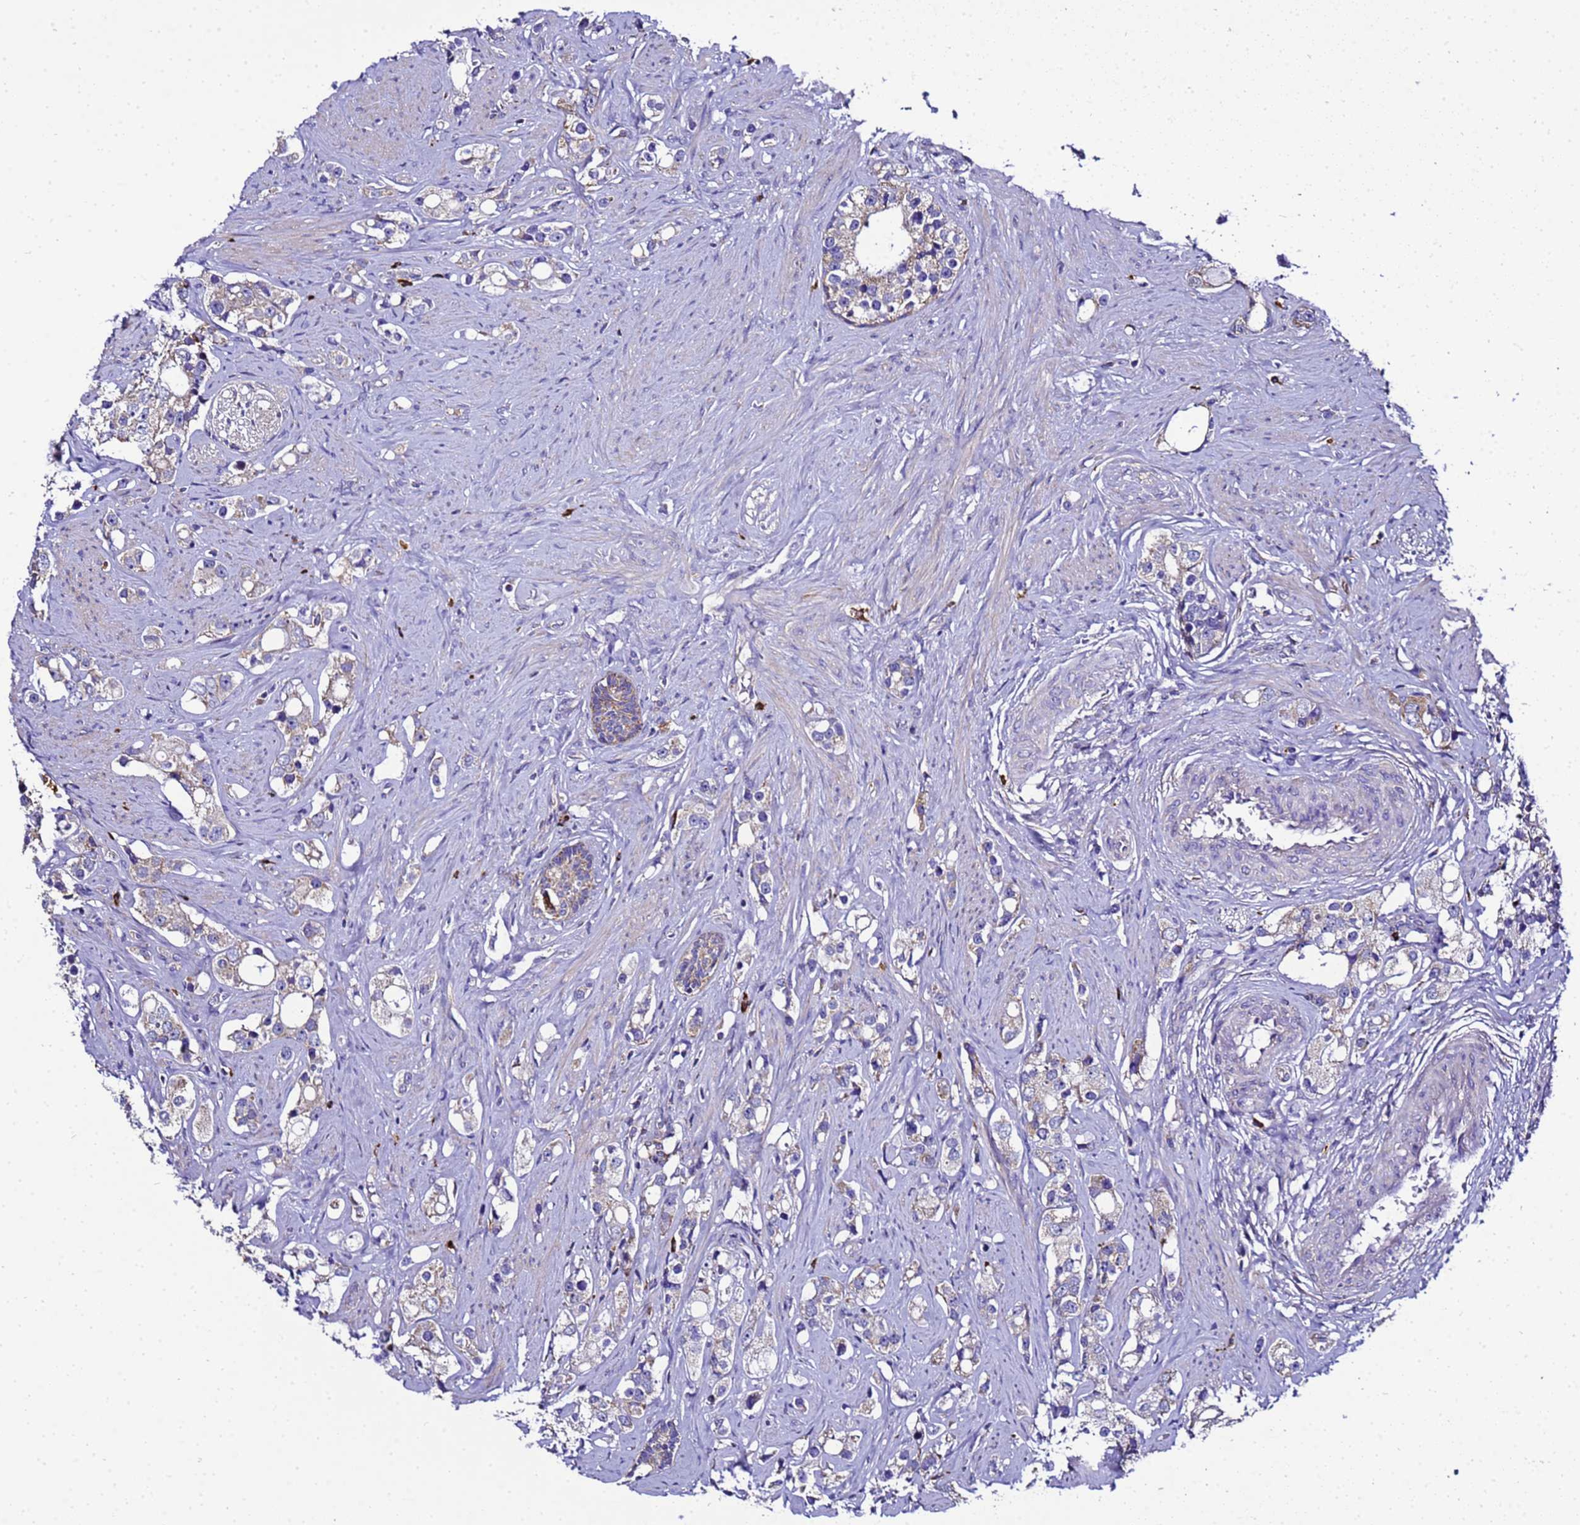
{"staining": {"intensity": "weak", "quantity": "<25%", "location": "cytoplasmic/membranous"}, "tissue": "prostate cancer", "cell_type": "Tumor cells", "image_type": "cancer", "snomed": [{"axis": "morphology", "description": "Adenocarcinoma, High grade"}, {"axis": "topography", "description": "Prostate"}], "caption": "IHC of human prostate adenocarcinoma (high-grade) shows no expression in tumor cells.", "gene": "HIGD2A", "patient": {"sex": "male", "age": 63}}